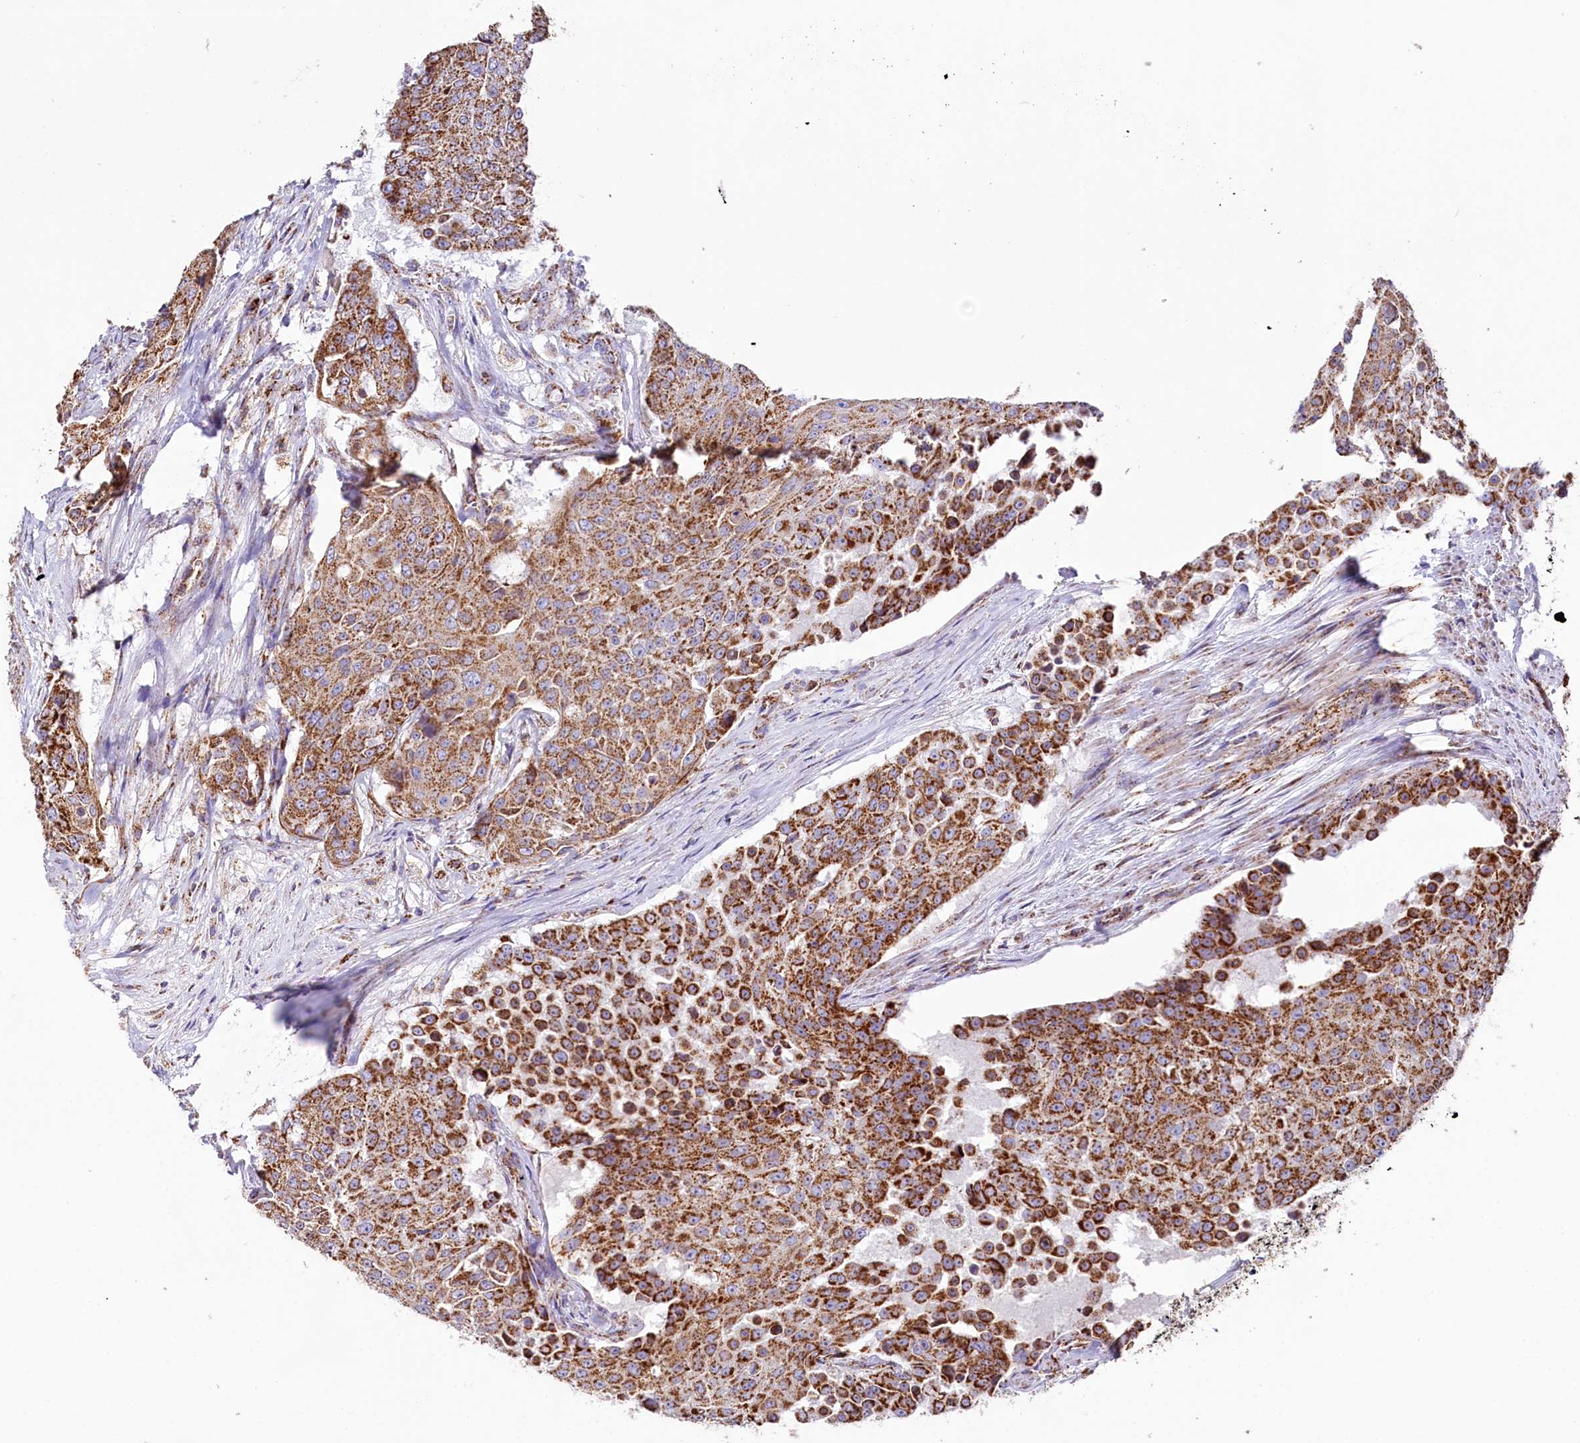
{"staining": {"intensity": "strong", "quantity": ">75%", "location": "cytoplasmic/membranous"}, "tissue": "urothelial cancer", "cell_type": "Tumor cells", "image_type": "cancer", "snomed": [{"axis": "morphology", "description": "Urothelial carcinoma, High grade"}, {"axis": "topography", "description": "Urinary bladder"}], "caption": "Urothelial cancer was stained to show a protein in brown. There is high levels of strong cytoplasmic/membranous positivity in about >75% of tumor cells.", "gene": "APLP2", "patient": {"sex": "female", "age": 63}}